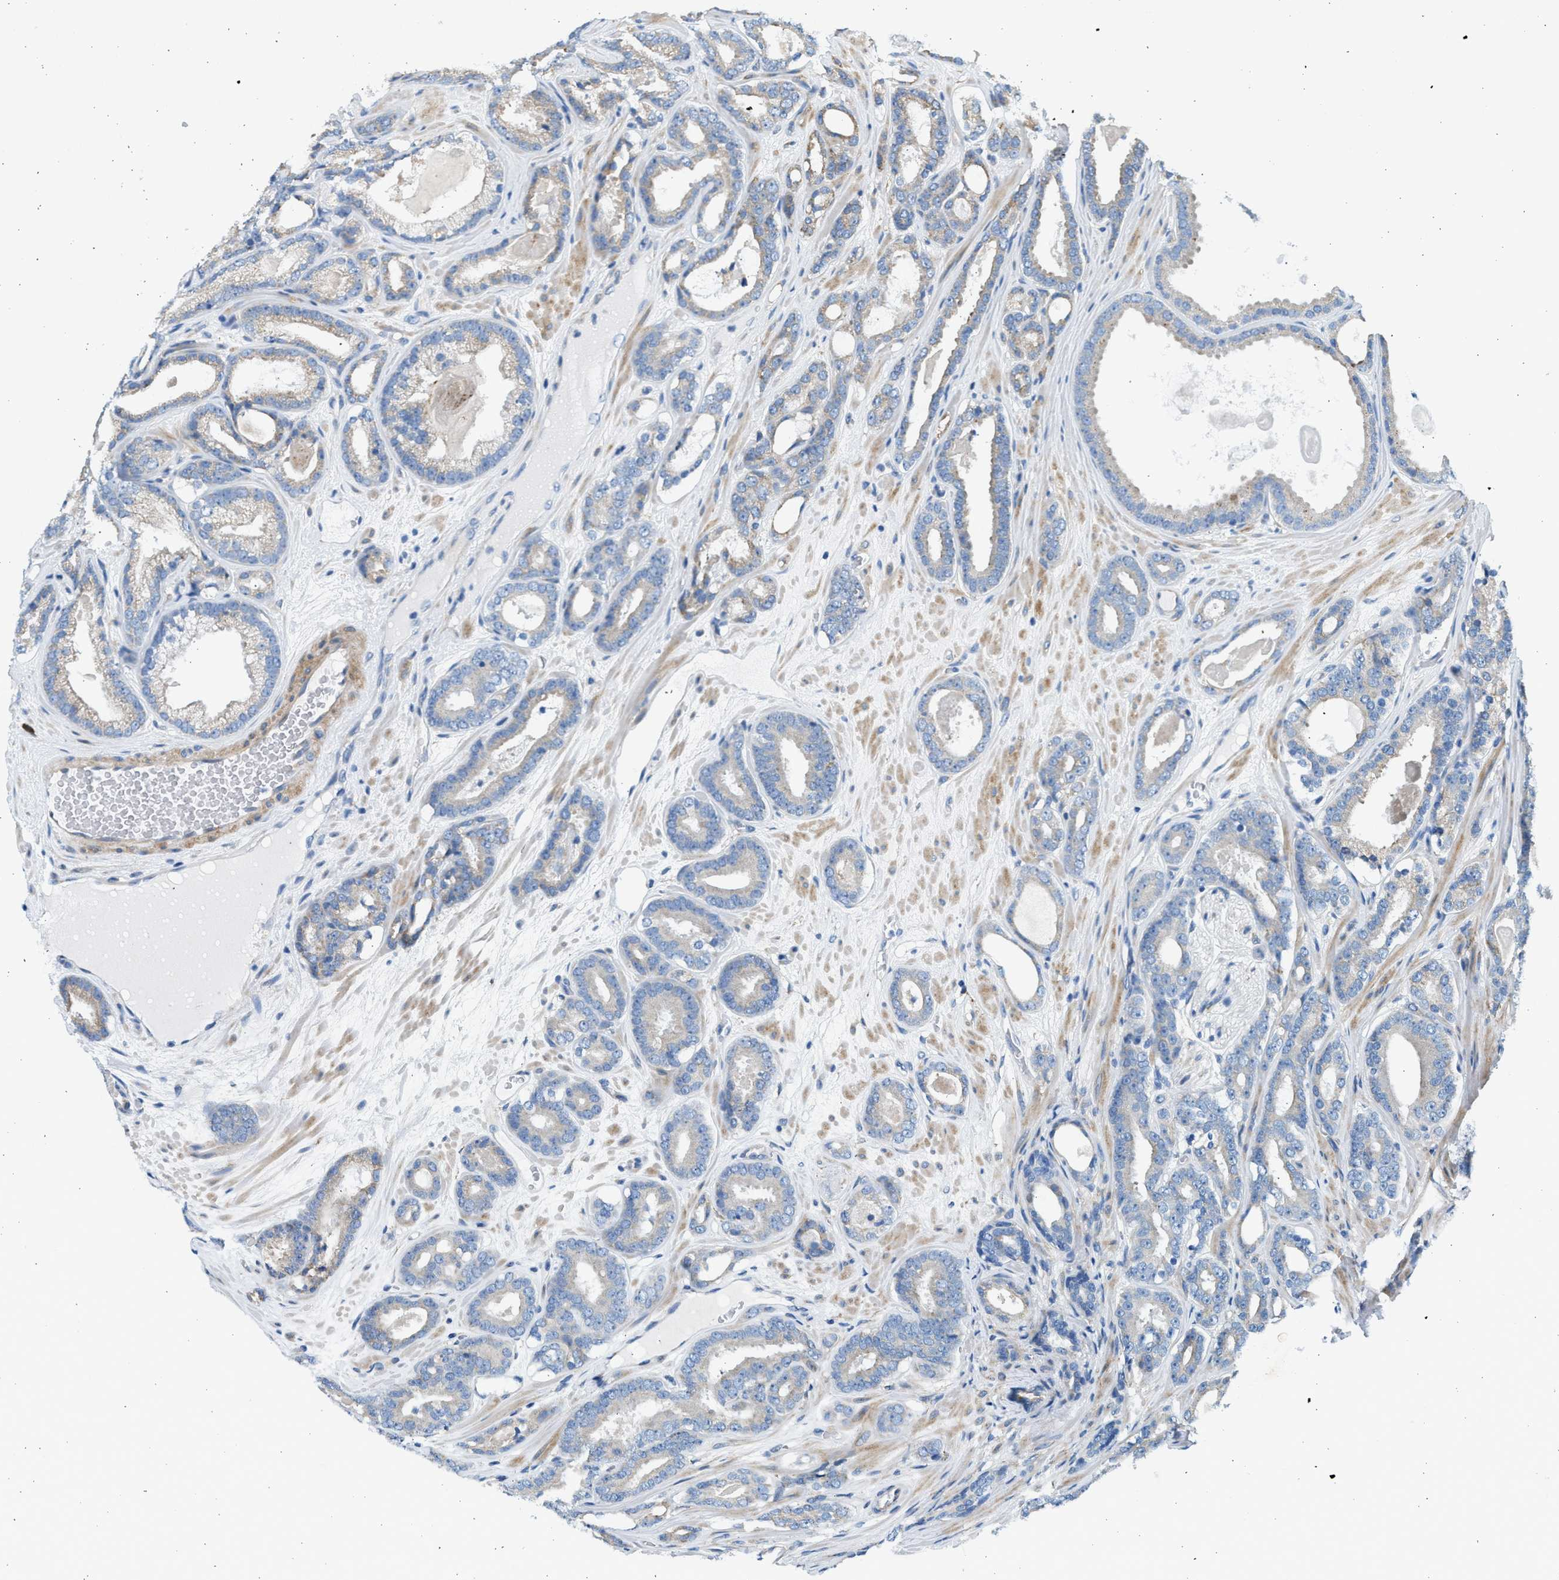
{"staining": {"intensity": "negative", "quantity": "none", "location": "none"}, "tissue": "prostate cancer", "cell_type": "Tumor cells", "image_type": "cancer", "snomed": [{"axis": "morphology", "description": "Adenocarcinoma, High grade"}, {"axis": "topography", "description": "Prostate"}], "caption": "Photomicrograph shows no protein positivity in tumor cells of adenocarcinoma (high-grade) (prostate) tissue.", "gene": "CNTN6", "patient": {"sex": "male", "age": 60}}